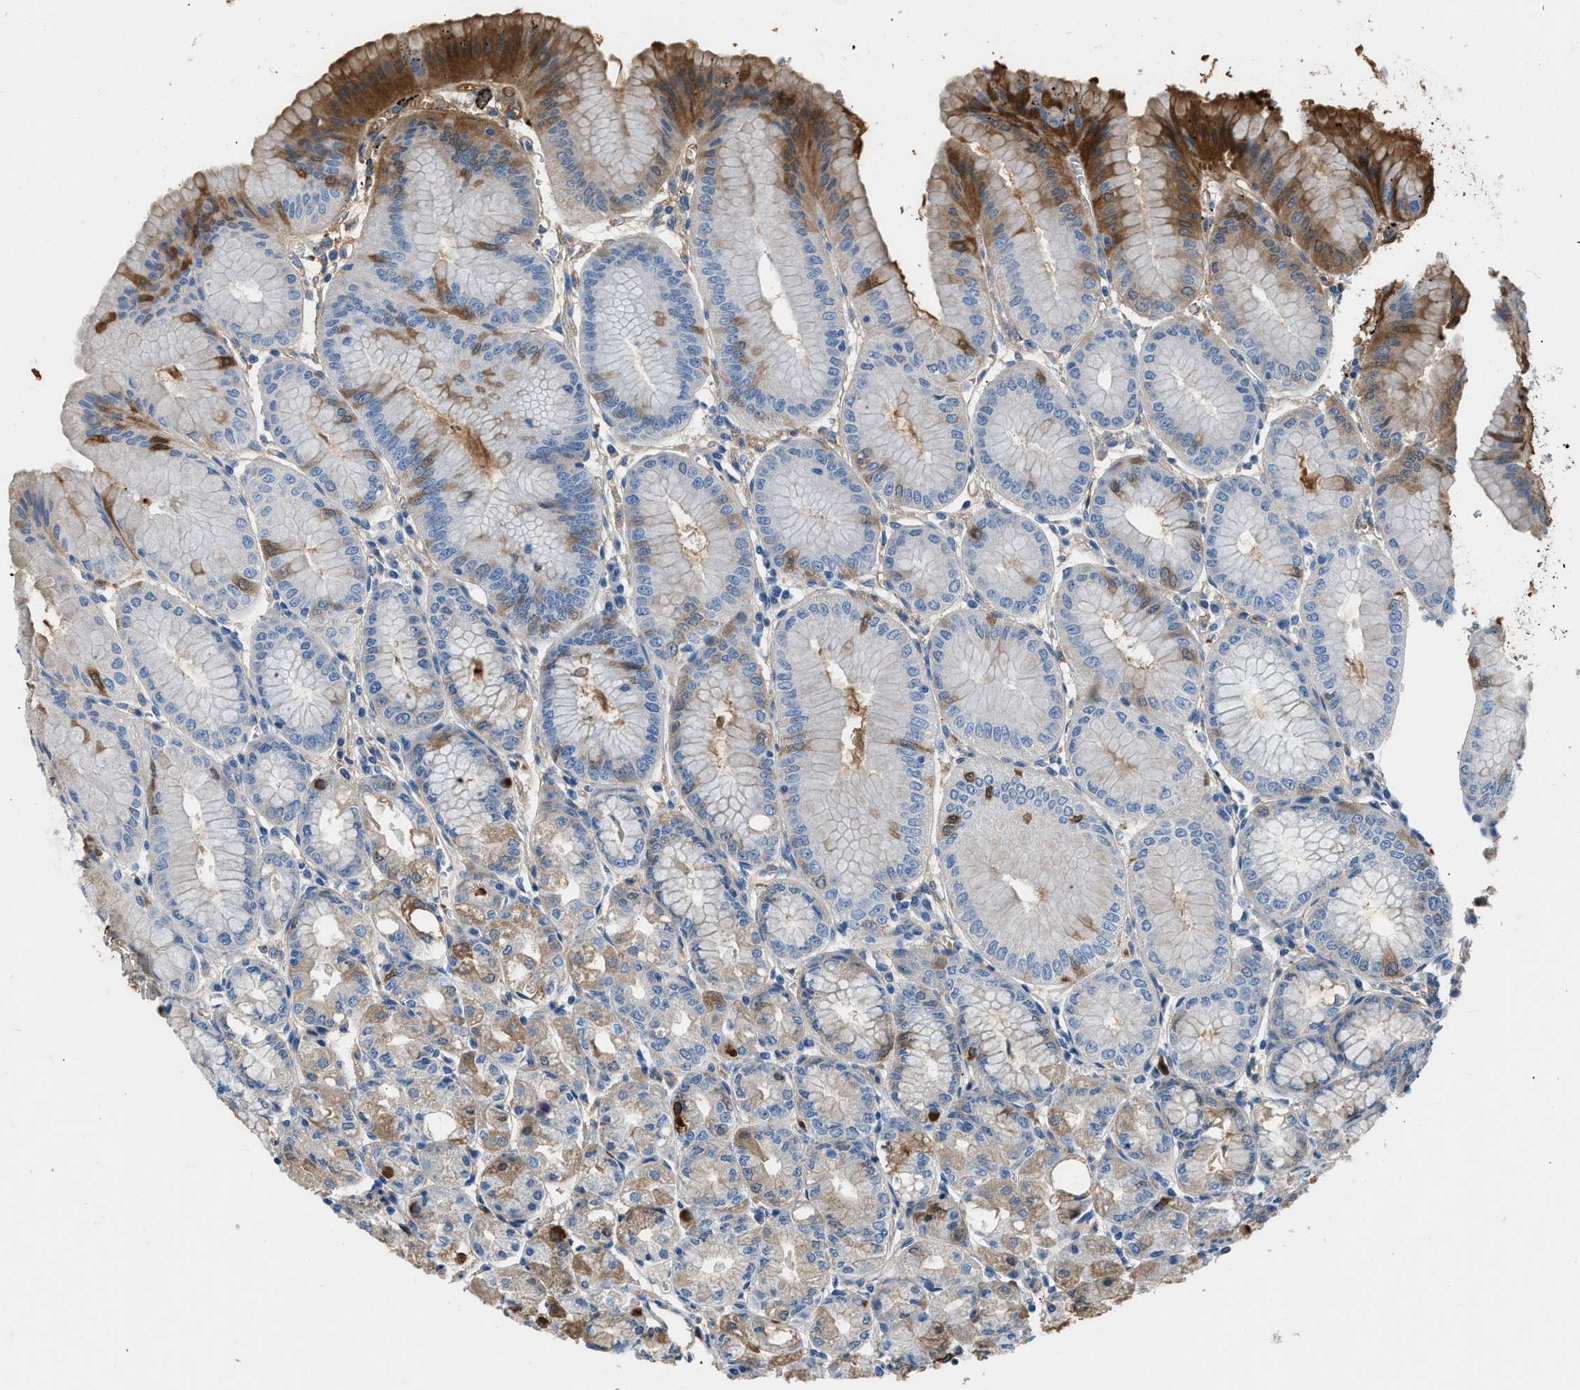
{"staining": {"intensity": "moderate", "quantity": "<25%", "location": "cytoplasmic/membranous"}, "tissue": "stomach", "cell_type": "Glandular cells", "image_type": "normal", "snomed": [{"axis": "morphology", "description": "Normal tissue, NOS"}, {"axis": "topography", "description": "Stomach, lower"}], "caption": "A micrograph of human stomach stained for a protein exhibits moderate cytoplasmic/membranous brown staining in glandular cells. (DAB (3,3'-diaminobenzidine) IHC, brown staining for protein, blue staining for nuclei).", "gene": "STC1", "patient": {"sex": "male", "age": 71}}